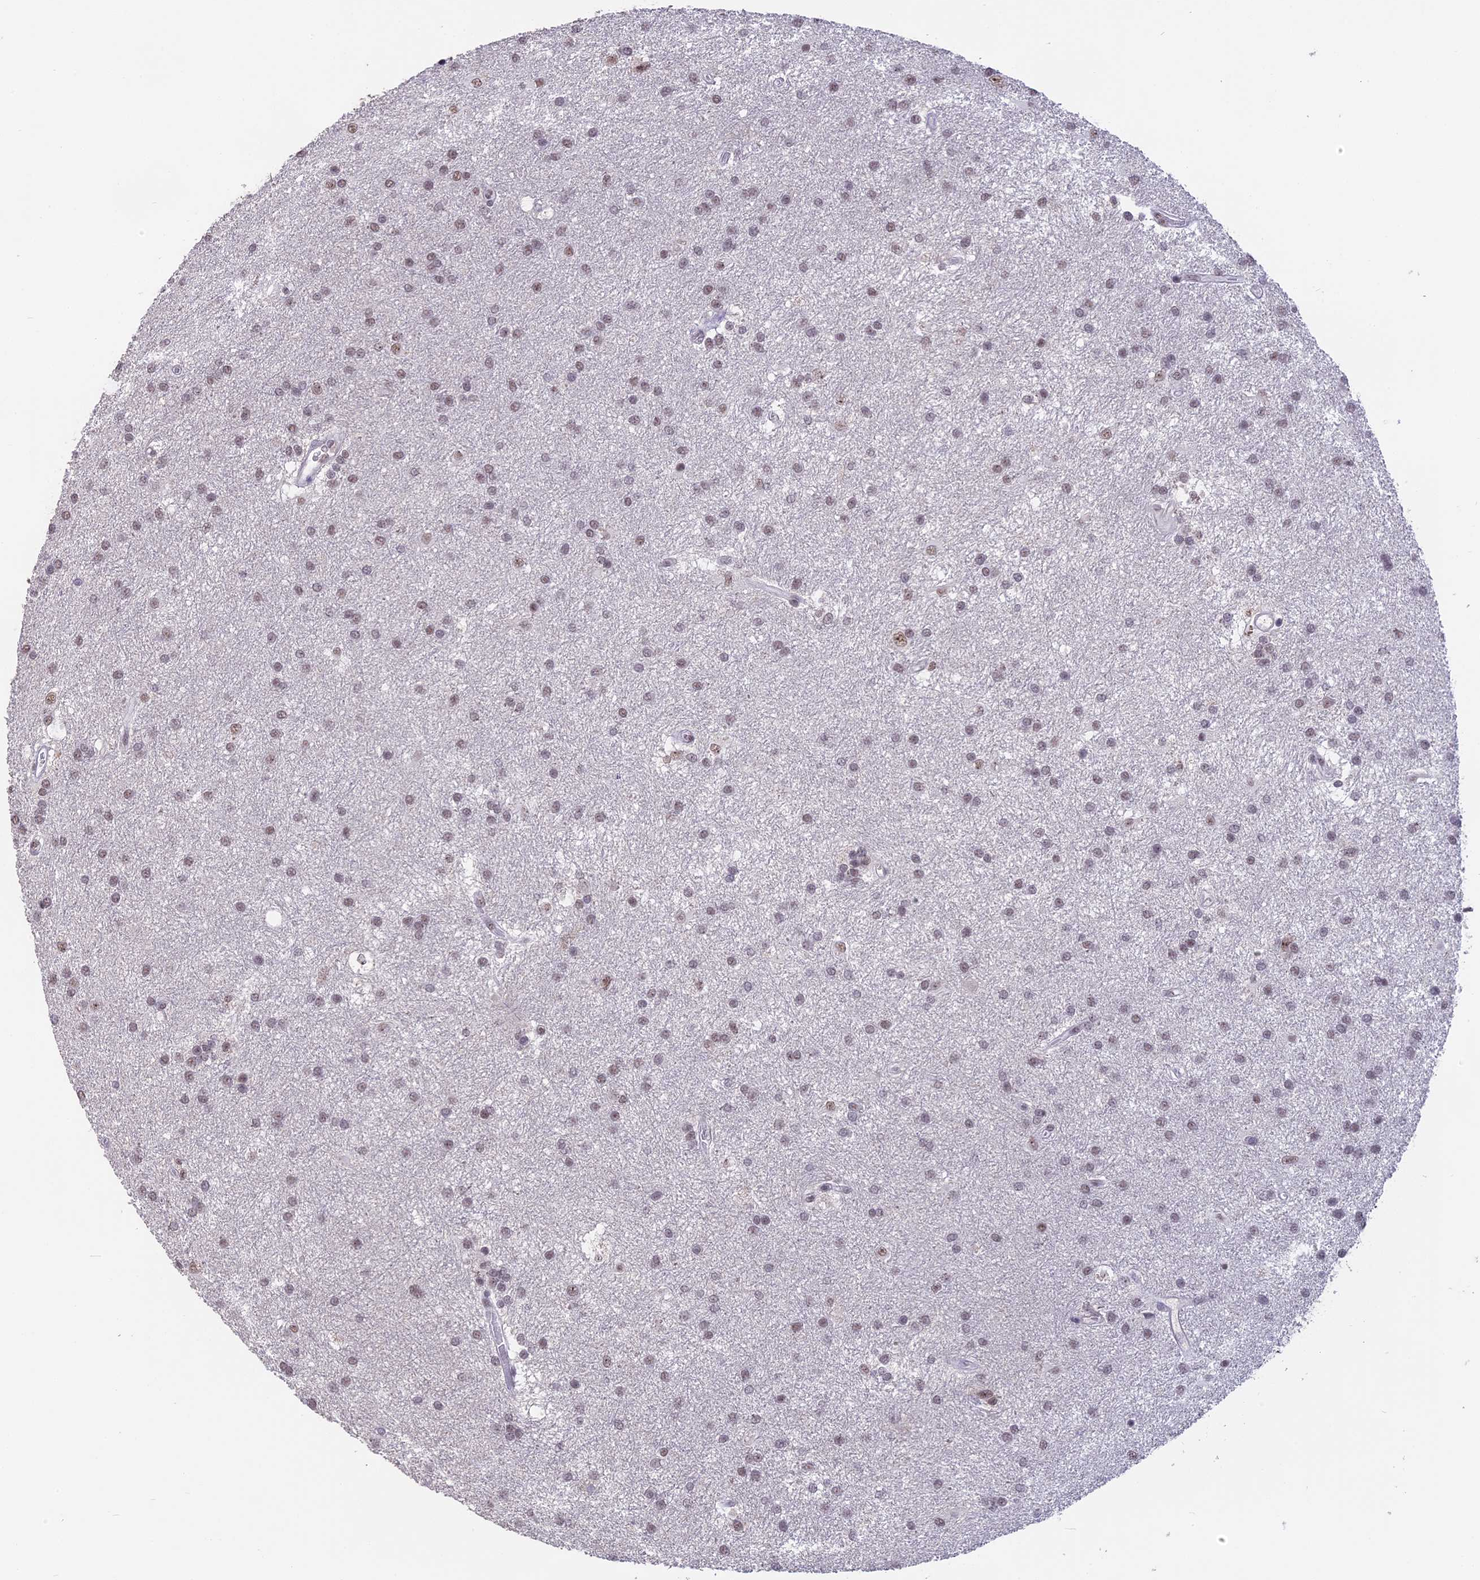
{"staining": {"intensity": "weak", "quantity": ">75%", "location": "nuclear"}, "tissue": "glioma", "cell_type": "Tumor cells", "image_type": "cancer", "snomed": [{"axis": "morphology", "description": "Glioma, malignant, Low grade"}, {"axis": "topography", "description": "Brain"}], "caption": "Protein expression analysis of human glioma reveals weak nuclear staining in approximately >75% of tumor cells.", "gene": "SETD2", "patient": {"sex": "male", "age": 66}}